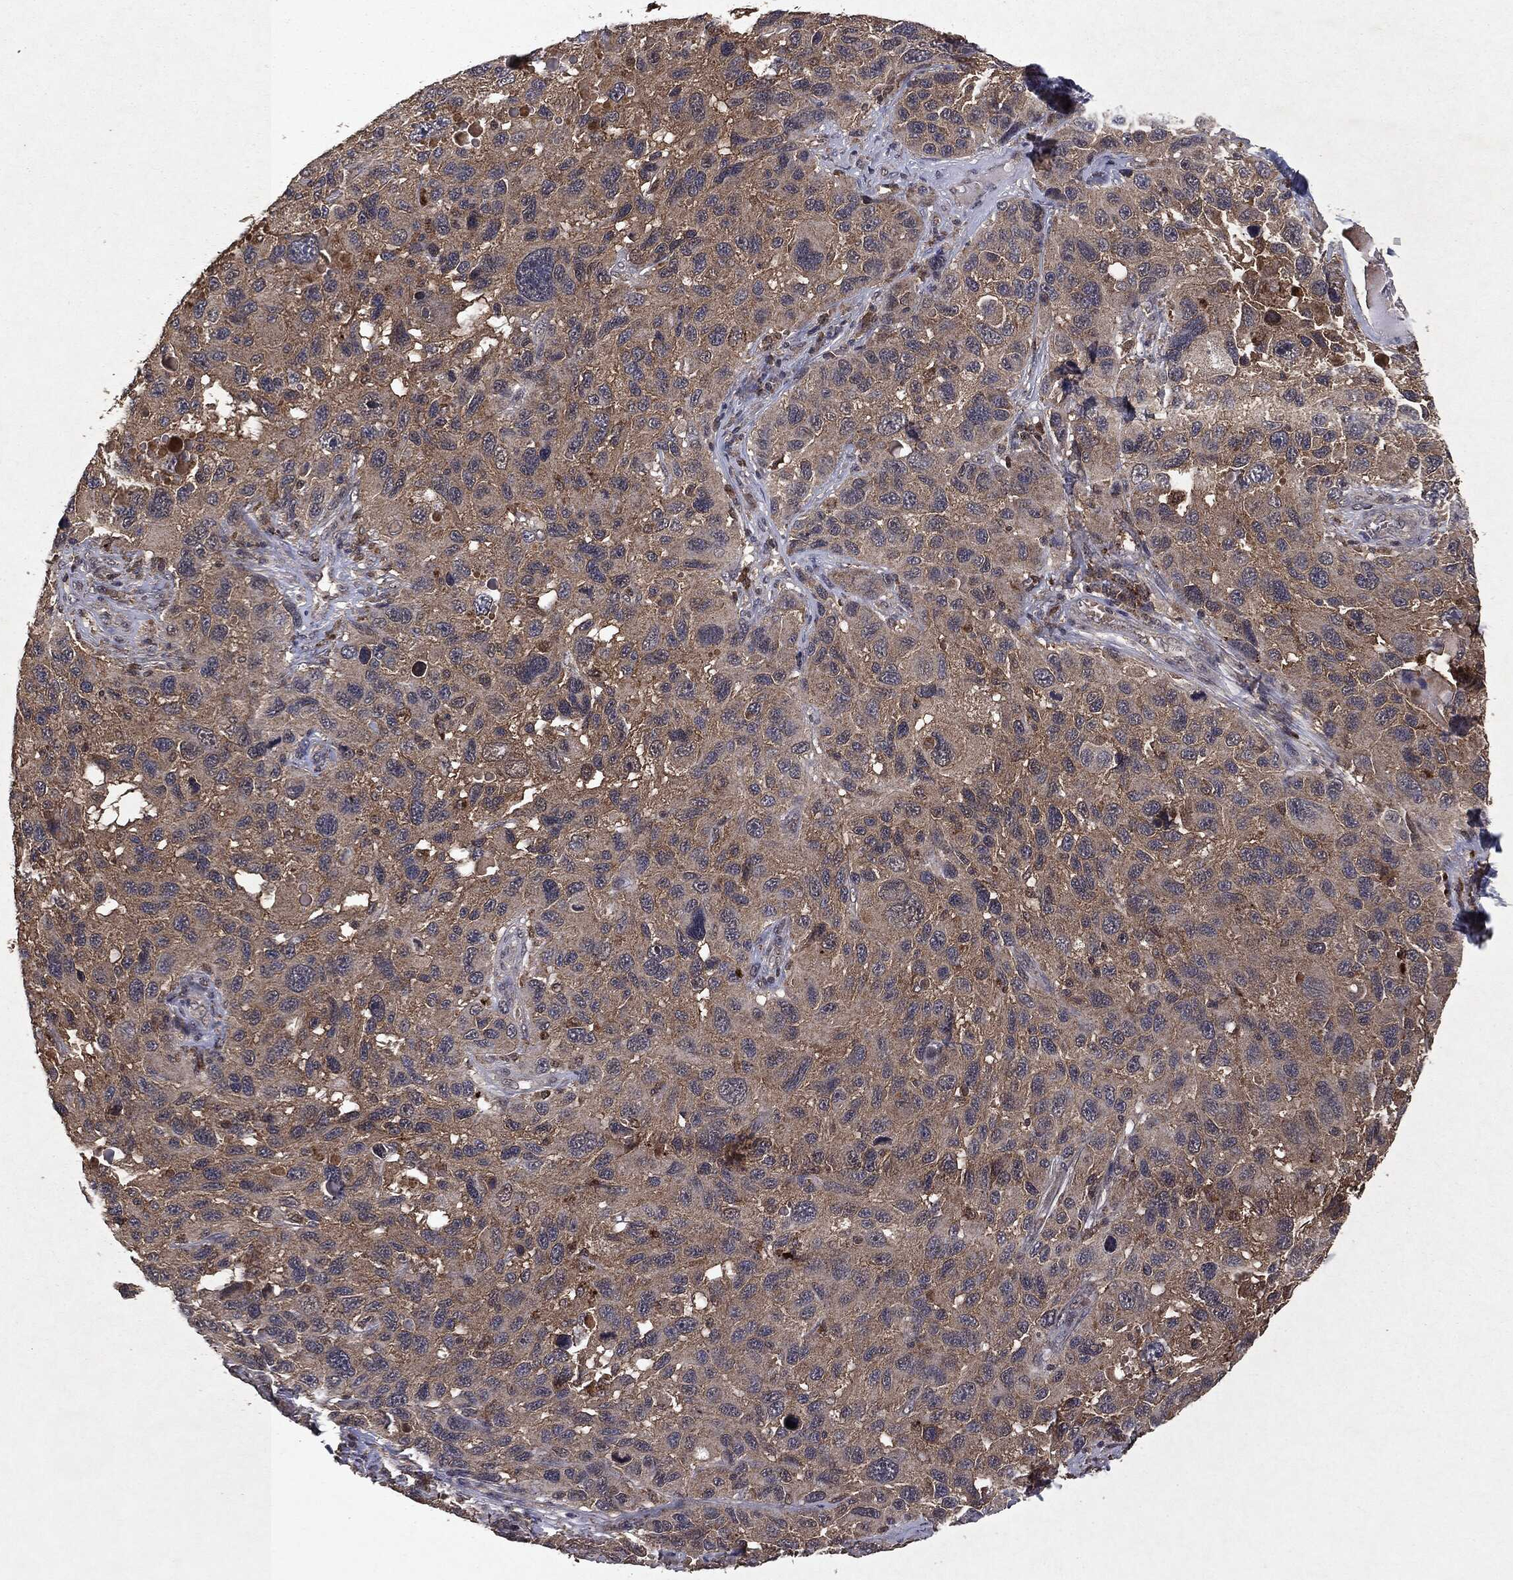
{"staining": {"intensity": "weak", "quantity": "<25%", "location": "cytoplasmic/membranous"}, "tissue": "melanoma", "cell_type": "Tumor cells", "image_type": "cancer", "snomed": [{"axis": "morphology", "description": "Malignant melanoma, NOS"}, {"axis": "topography", "description": "Skin"}], "caption": "Malignant melanoma was stained to show a protein in brown. There is no significant staining in tumor cells.", "gene": "MTOR", "patient": {"sex": "male", "age": 53}}